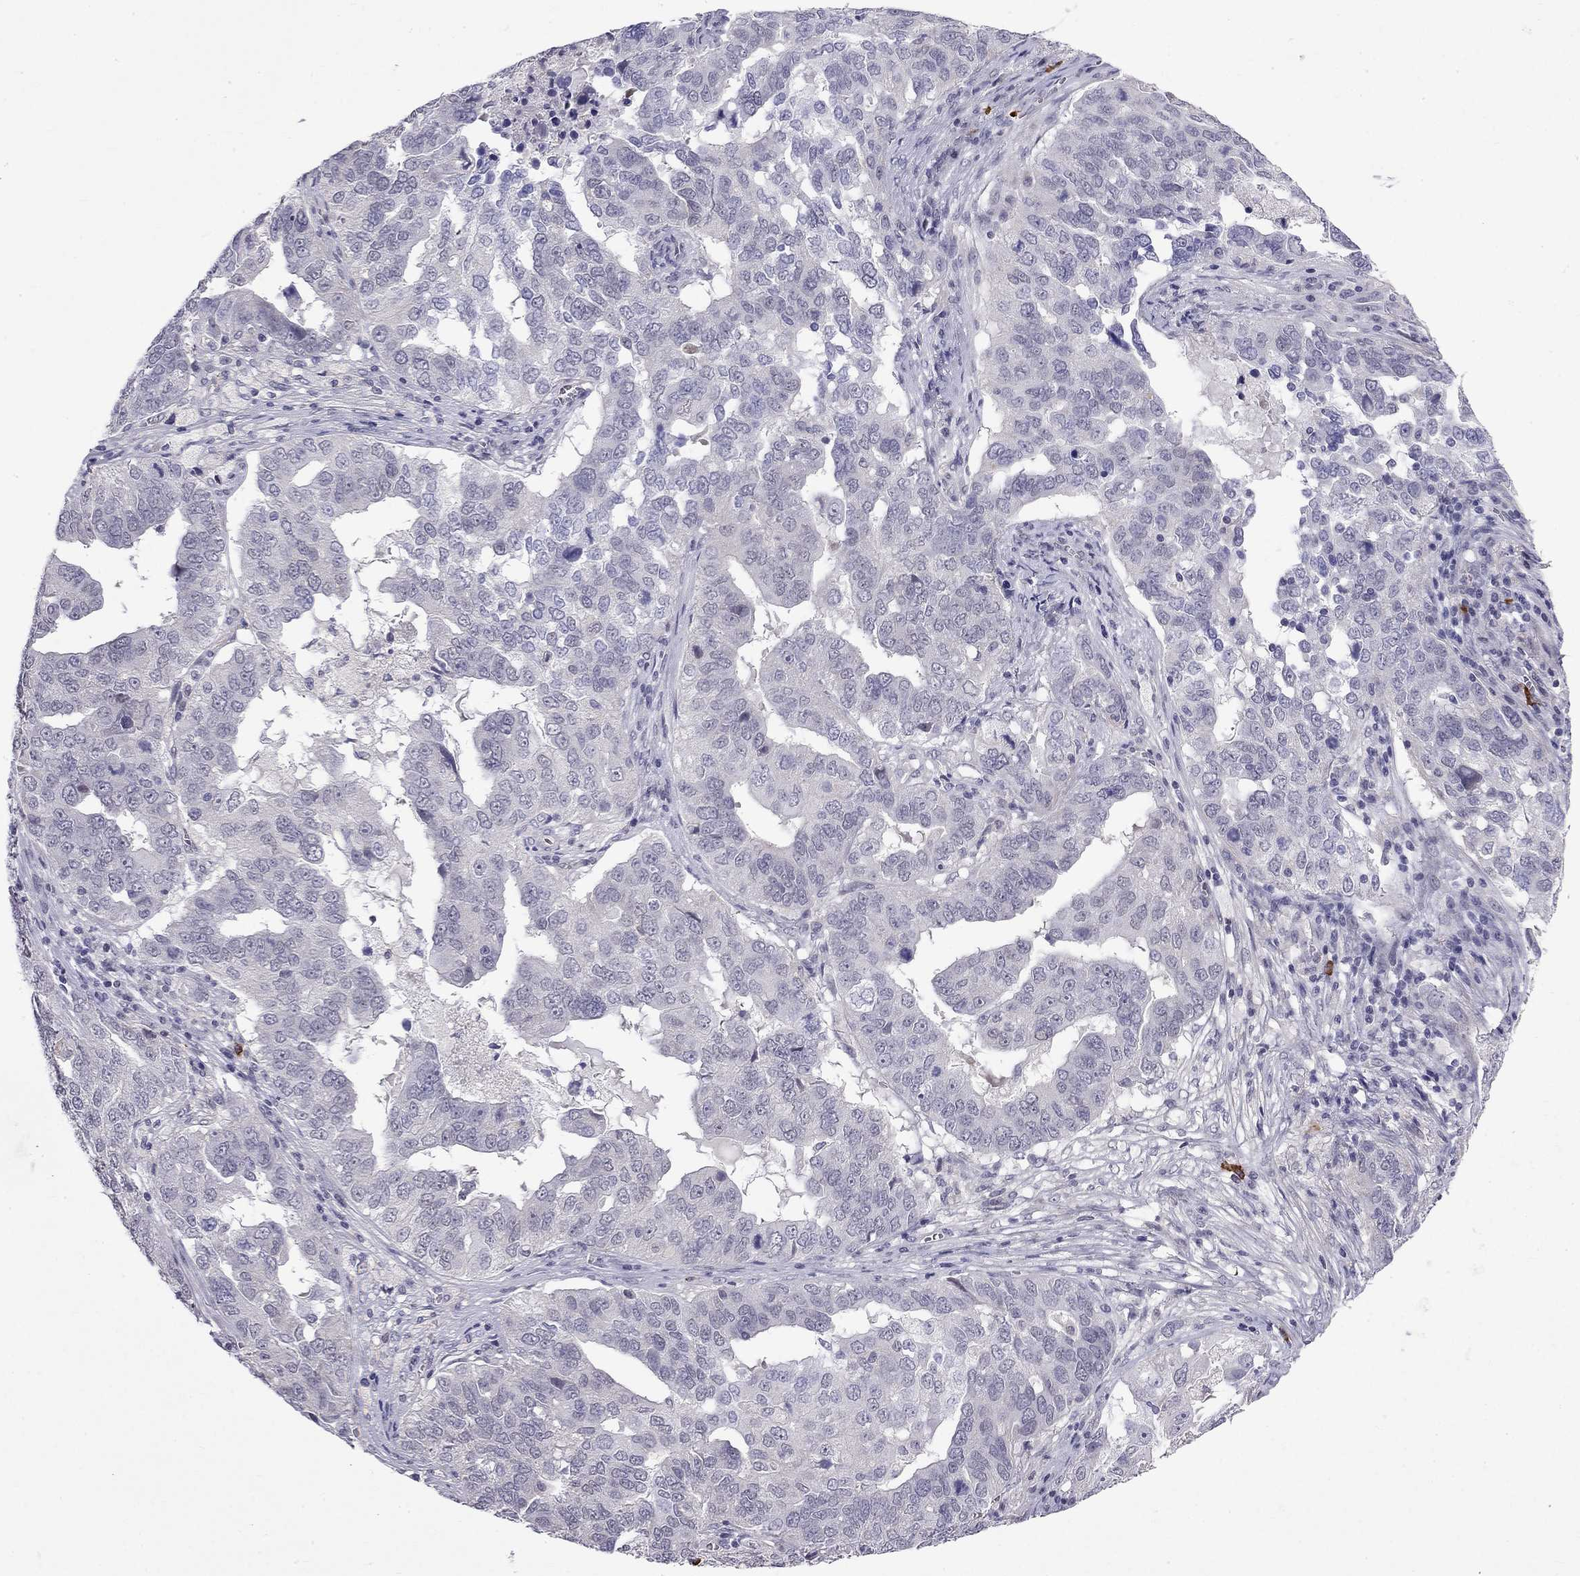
{"staining": {"intensity": "negative", "quantity": "none", "location": "none"}, "tissue": "ovarian cancer", "cell_type": "Tumor cells", "image_type": "cancer", "snomed": [{"axis": "morphology", "description": "Carcinoma, endometroid"}, {"axis": "topography", "description": "Soft tissue"}, {"axis": "topography", "description": "Ovary"}], "caption": "This is an immunohistochemistry micrograph of endometroid carcinoma (ovarian). There is no positivity in tumor cells.", "gene": "RTL9", "patient": {"sex": "female", "age": 52}}